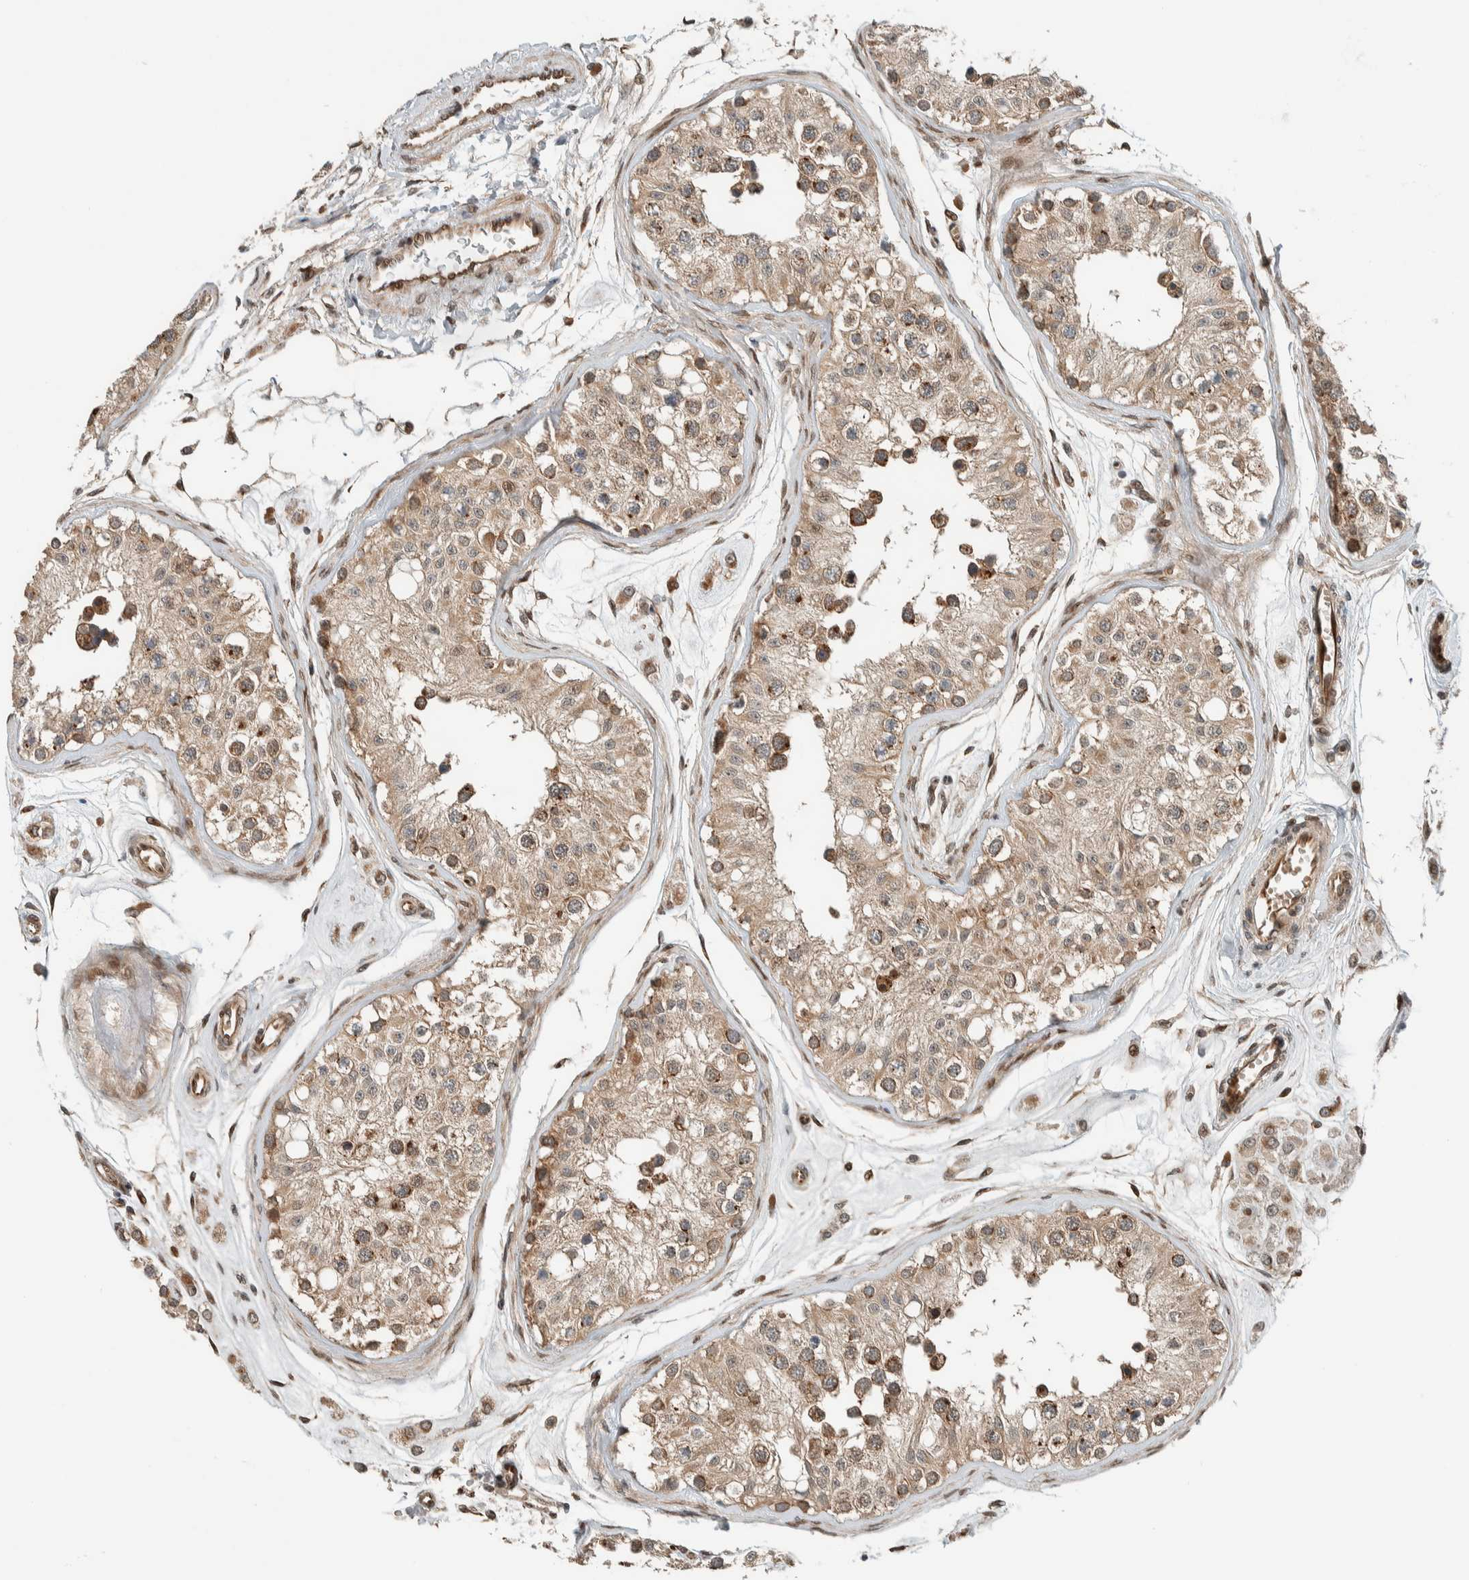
{"staining": {"intensity": "strong", "quantity": ">75%", "location": "cytoplasmic/membranous"}, "tissue": "testis", "cell_type": "Cells in seminiferous ducts", "image_type": "normal", "snomed": [{"axis": "morphology", "description": "Normal tissue, NOS"}, {"axis": "morphology", "description": "Adenocarcinoma, metastatic, NOS"}, {"axis": "topography", "description": "Testis"}], "caption": "About >75% of cells in seminiferous ducts in normal testis reveal strong cytoplasmic/membranous protein staining as visualized by brown immunohistochemical staining.", "gene": "STXBP4", "patient": {"sex": "male", "age": 26}}